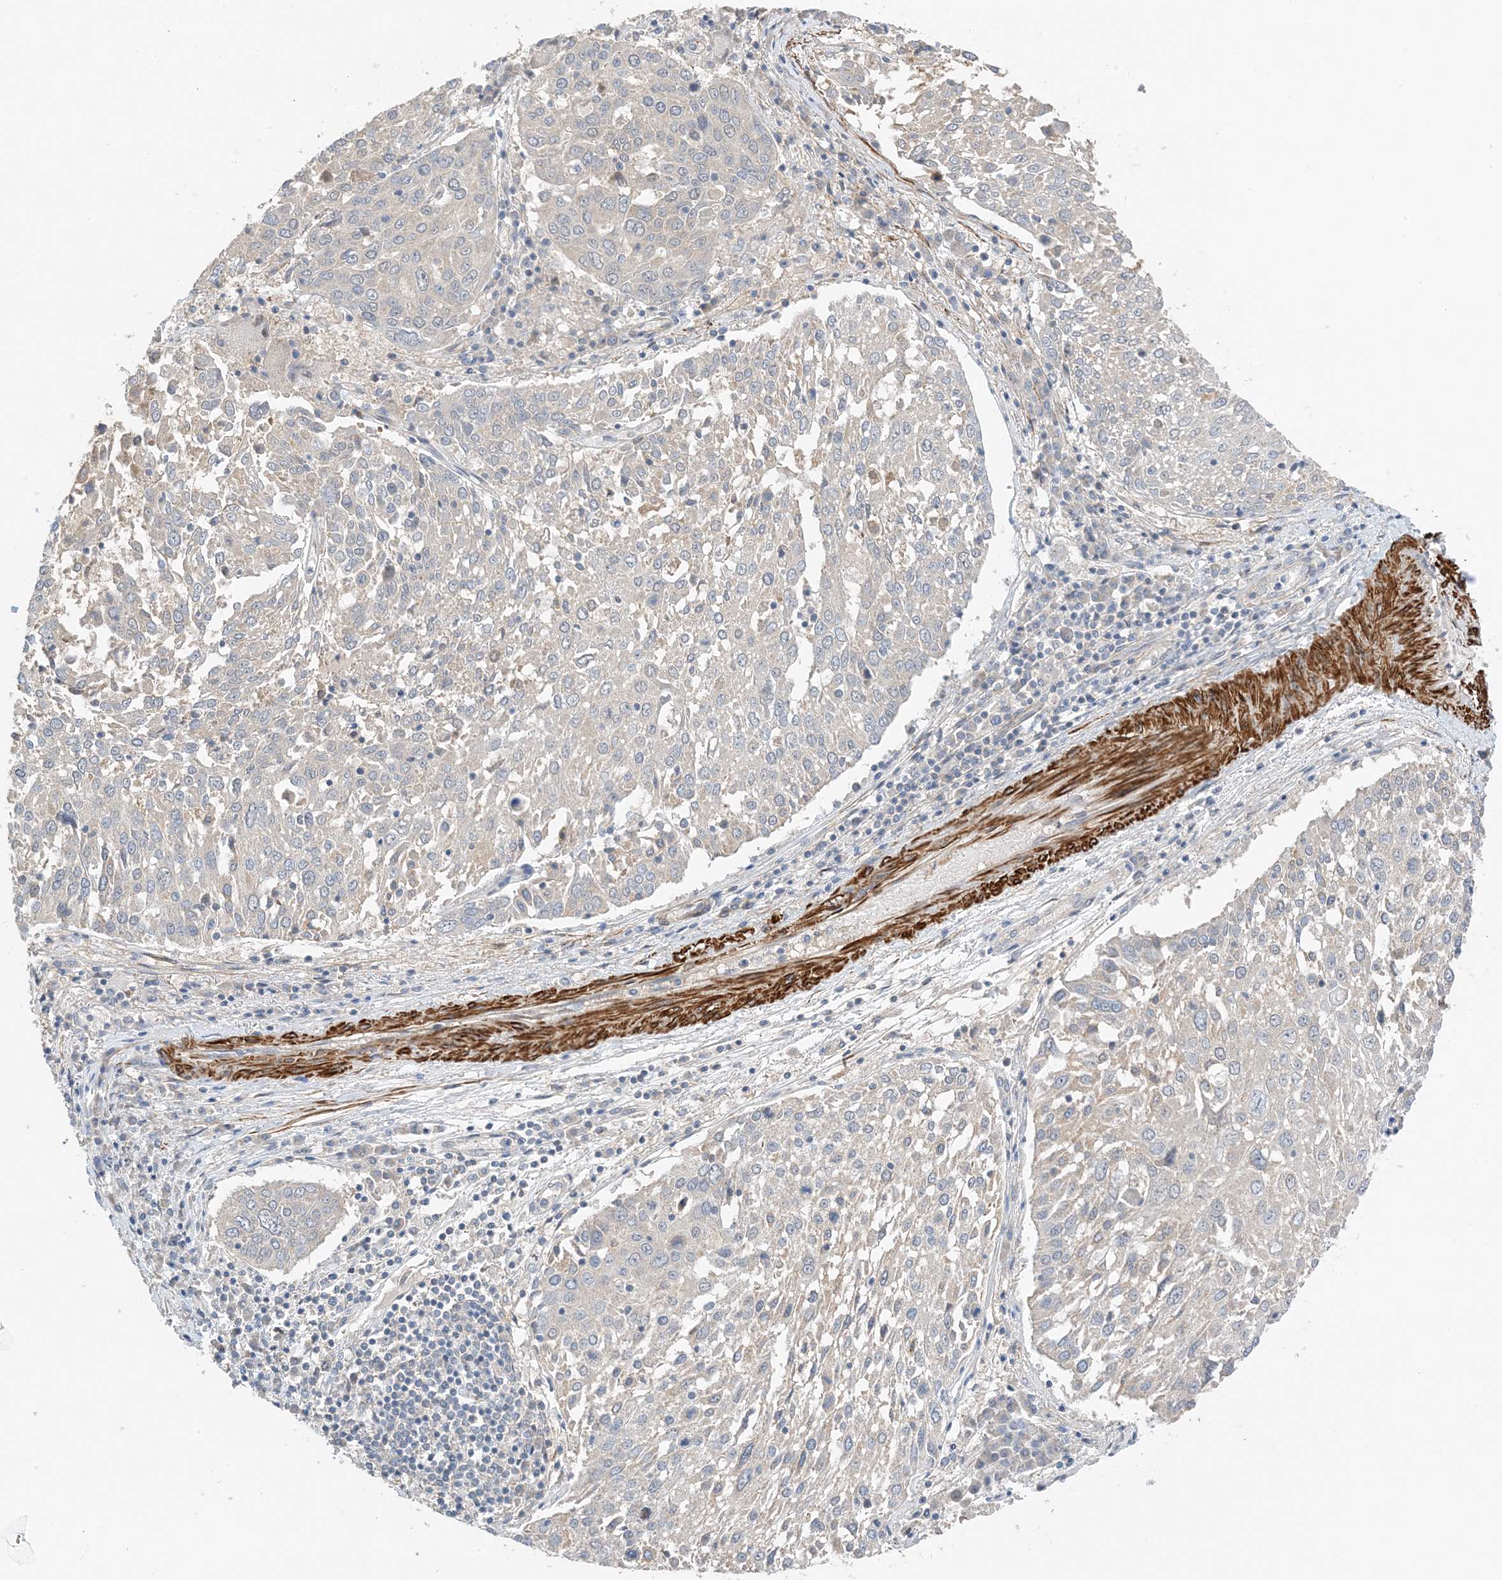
{"staining": {"intensity": "negative", "quantity": "none", "location": "none"}, "tissue": "lung cancer", "cell_type": "Tumor cells", "image_type": "cancer", "snomed": [{"axis": "morphology", "description": "Squamous cell carcinoma, NOS"}, {"axis": "topography", "description": "Lung"}], "caption": "This photomicrograph is of squamous cell carcinoma (lung) stained with IHC to label a protein in brown with the nuclei are counter-stained blue. There is no staining in tumor cells.", "gene": "KIFBP", "patient": {"sex": "male", "age": 65}}